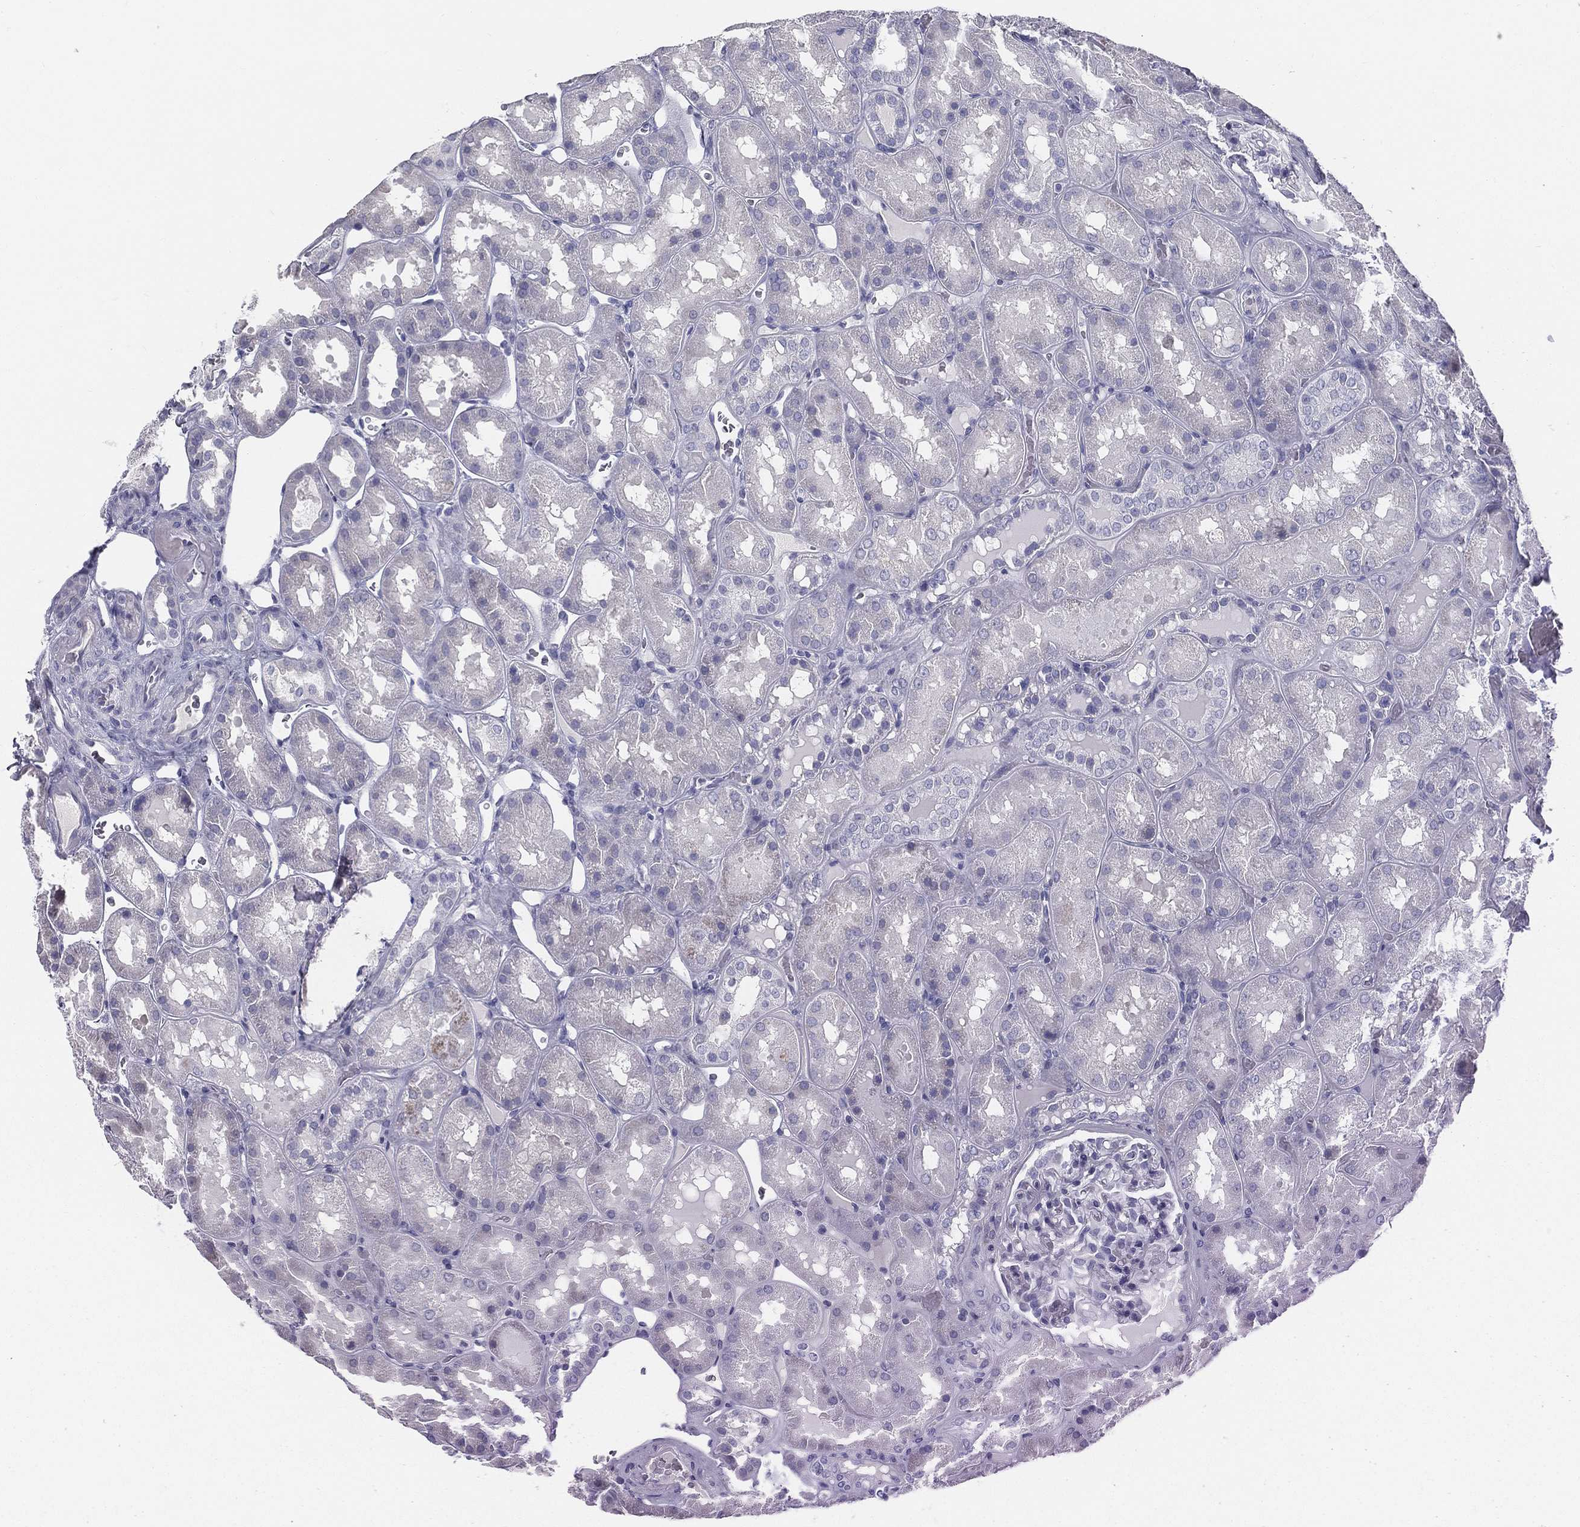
{"staining": {"intensity": "negative", "quantity": "none", "location": "none"}, "tissue": "kidney", "cell_type": "Cells in glomeruli", "image_type": "normal", "snomed": [{"axis": "morphology", "description": "Normal tissue, NOS"}, {"axis": "topography", "description": "Kidney"}], "caption": "This is an immunohistochemistry micrograph of normal kidney. There is no positivity in cells in glomeruli.", "gene": "STS", "patient": {"sex": "male", "age": 73}}